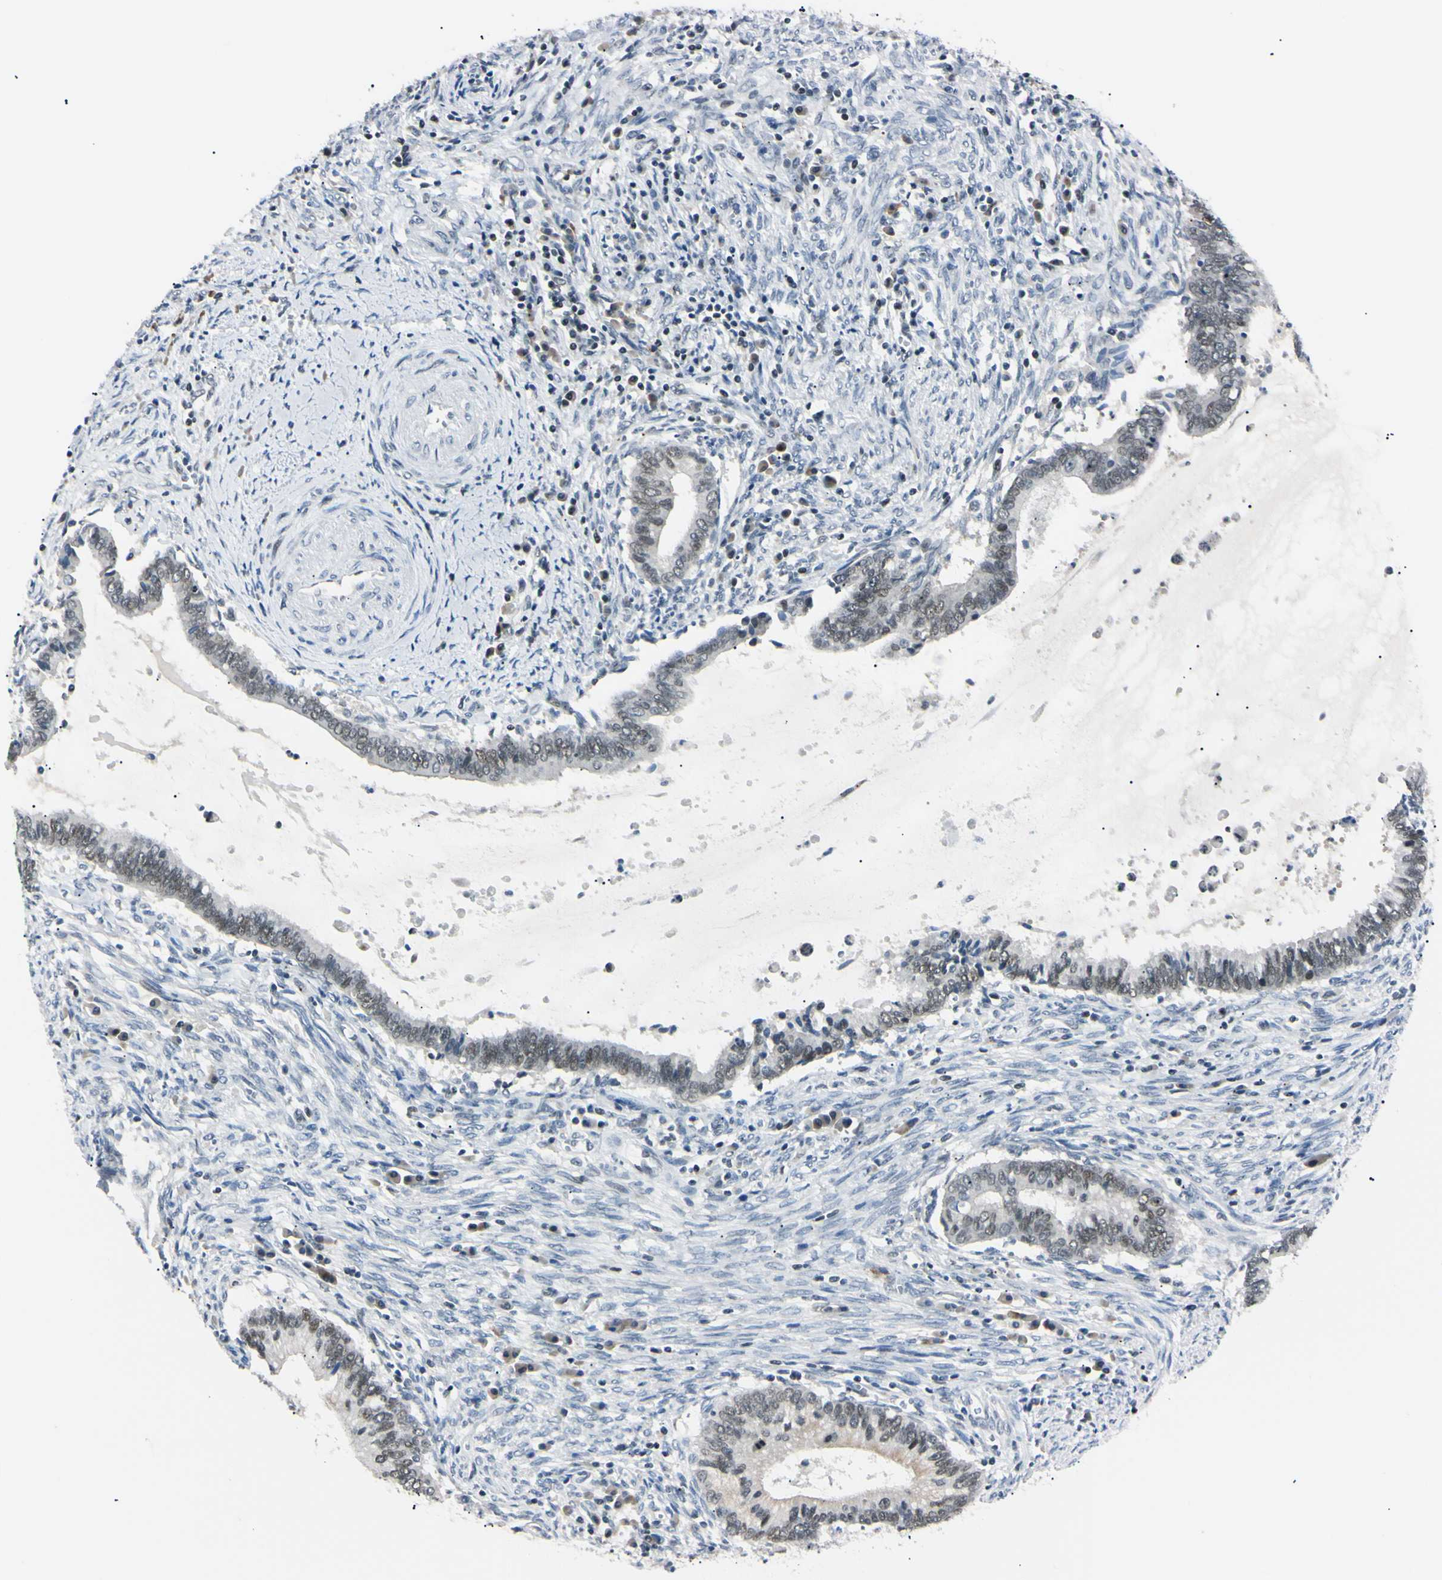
{"staining": {"intensity": "weak", "quantity": ">75%", "location": "nuclear"}, "tissue": "cervical cancer", "cell_type": "Tumor cells", "image_type": "cancer", "snomed": [{"axis": "morphology", "description": "Adenocarcinoma, NOS"}, {"axis": "topography", "description": "Cervix"}], "caption": "Tumor cells show low levels of weak nuclear positivity in about >75% of cells in human cervical cancer (adenocarcinoma).", "gene": "C1orf174", "patient": {"sex": "female", "age": 44}}